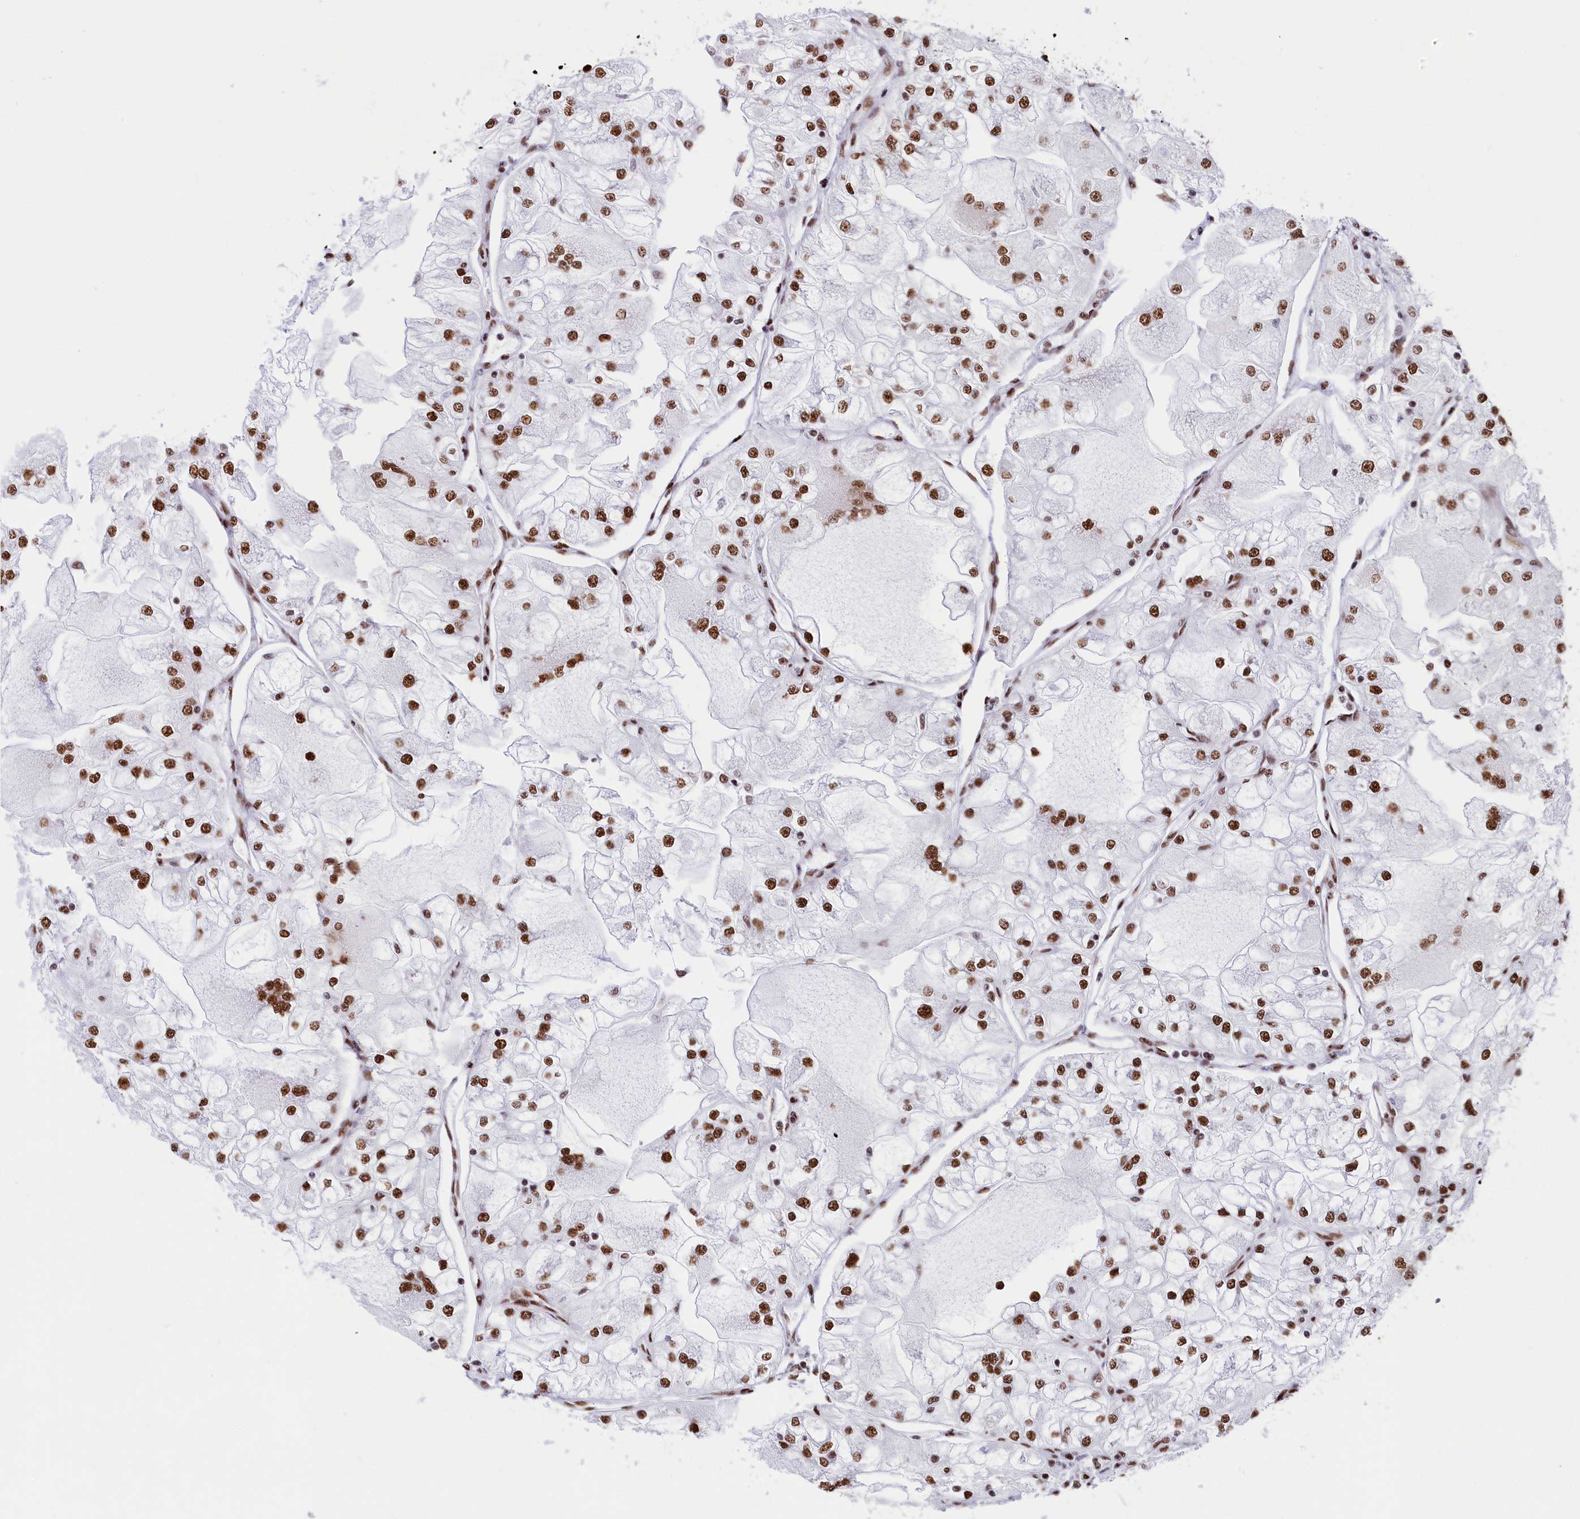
{"staining": {"intensity": "moderate", "quantity": ">75%", "location": "nuclear"}, "tissue": "renal cancer", "cell_type": "Tumor cells", "image_type": "cancer", "snomed": [{"axis": "morphology", "description": "Adenocarcinoma, NOS"}, {"axis": "topography", "description": "Kidney"}], "caption": "A micrograph showing moderate nuclear expression in about >75% of tumor cells in renal adenocarcinoma, as visualized by brown immunohistochemical staining.", "gene": "SNRNP70", "patient": {"sex": "female", "age": 72}}